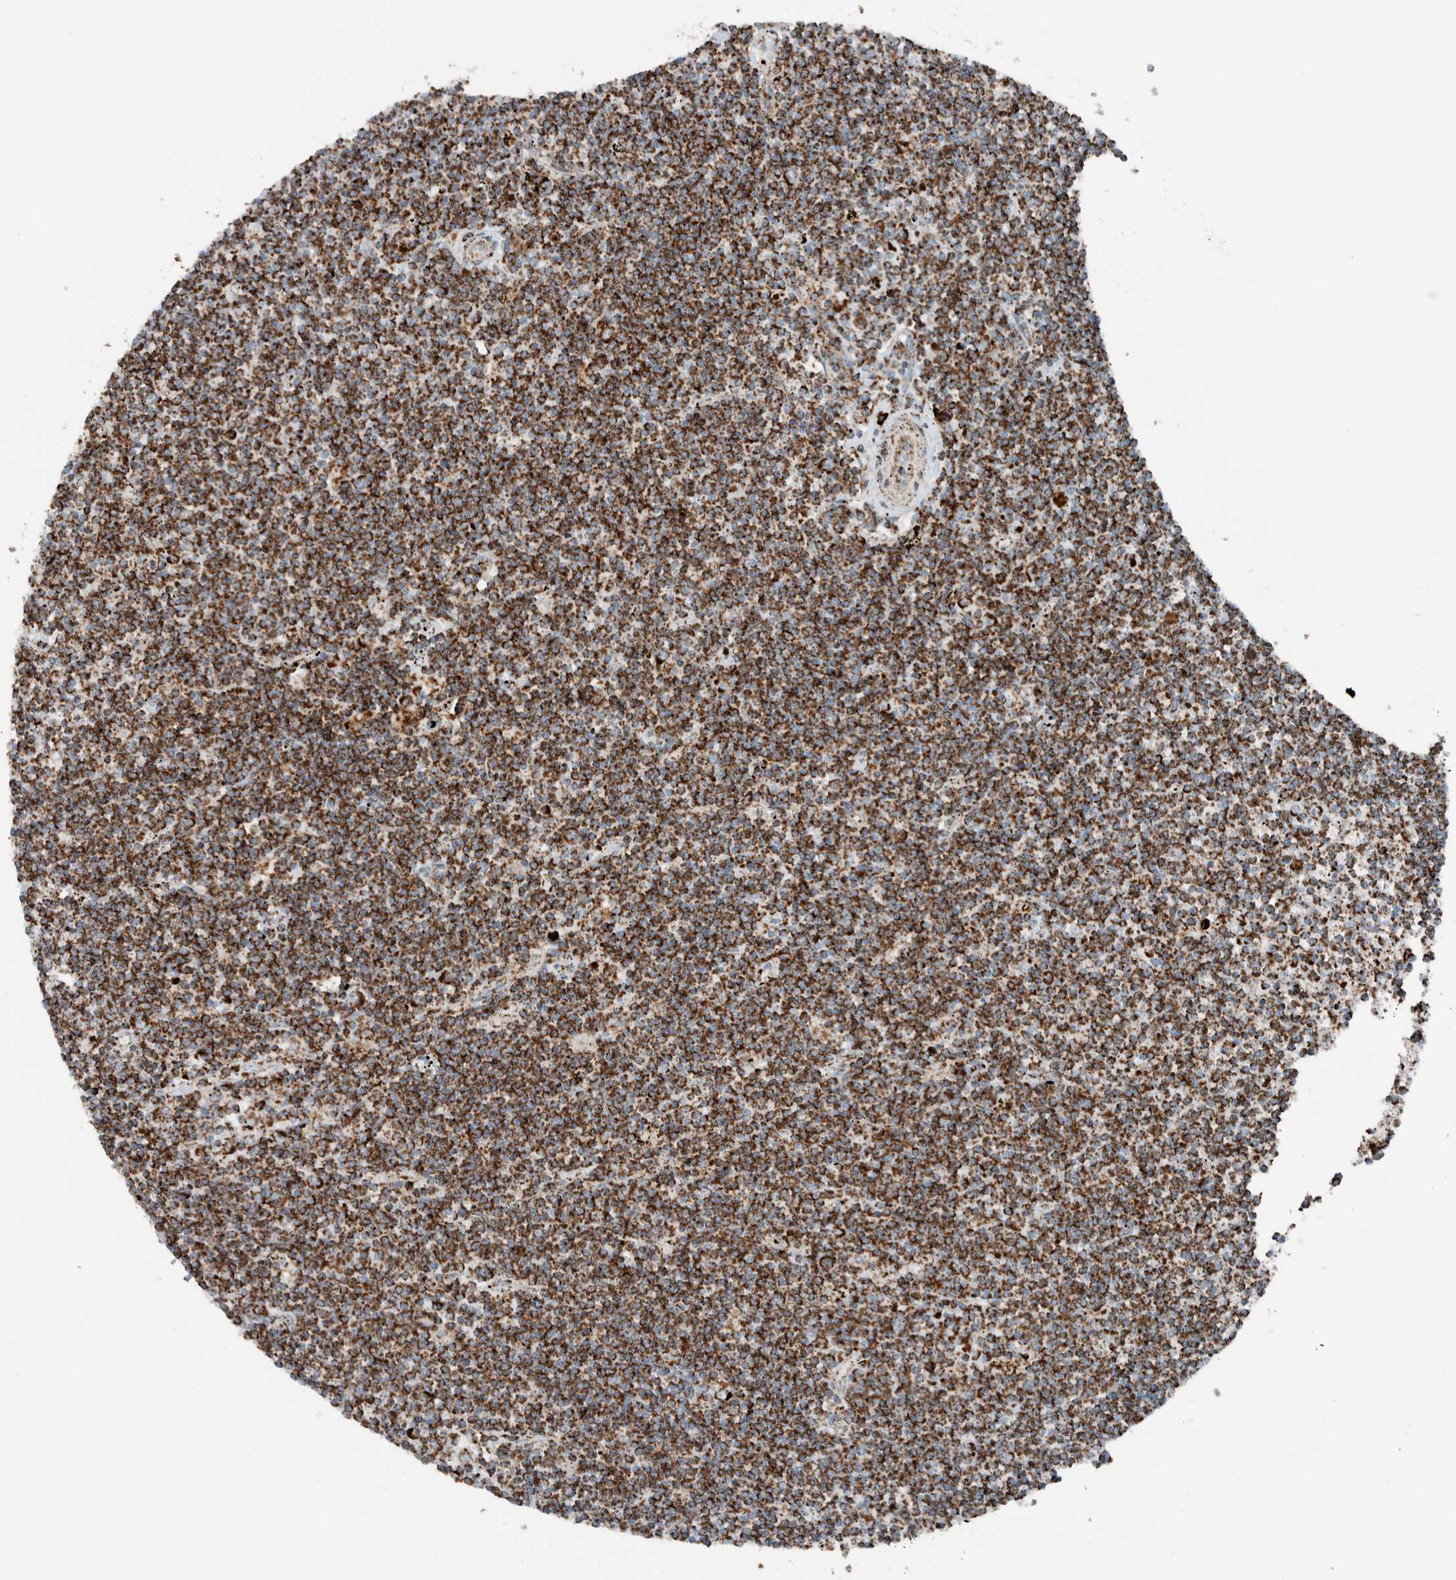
{"staining": {"intensity": "strong", "quantity": ">75%", "location": "cytoplasmic/membranous"}, "tissue": "lymphoma", "cell_type": "Tumor cells", "image_type": "cancer", "snomed": [{"axis": "morphology", "description": "Malignant lymphoma, non-Hodgkin's type, Low grade"}, {"axis": "topography", "description": "Spleen"}], "caption": "A micrograph of human lymphoma stained for a protein displays strong cytoplasmic/membranous brown staining in tumor cells.", "gene": "CNTROB", "patient": {"sex": "male", "age": 76}}